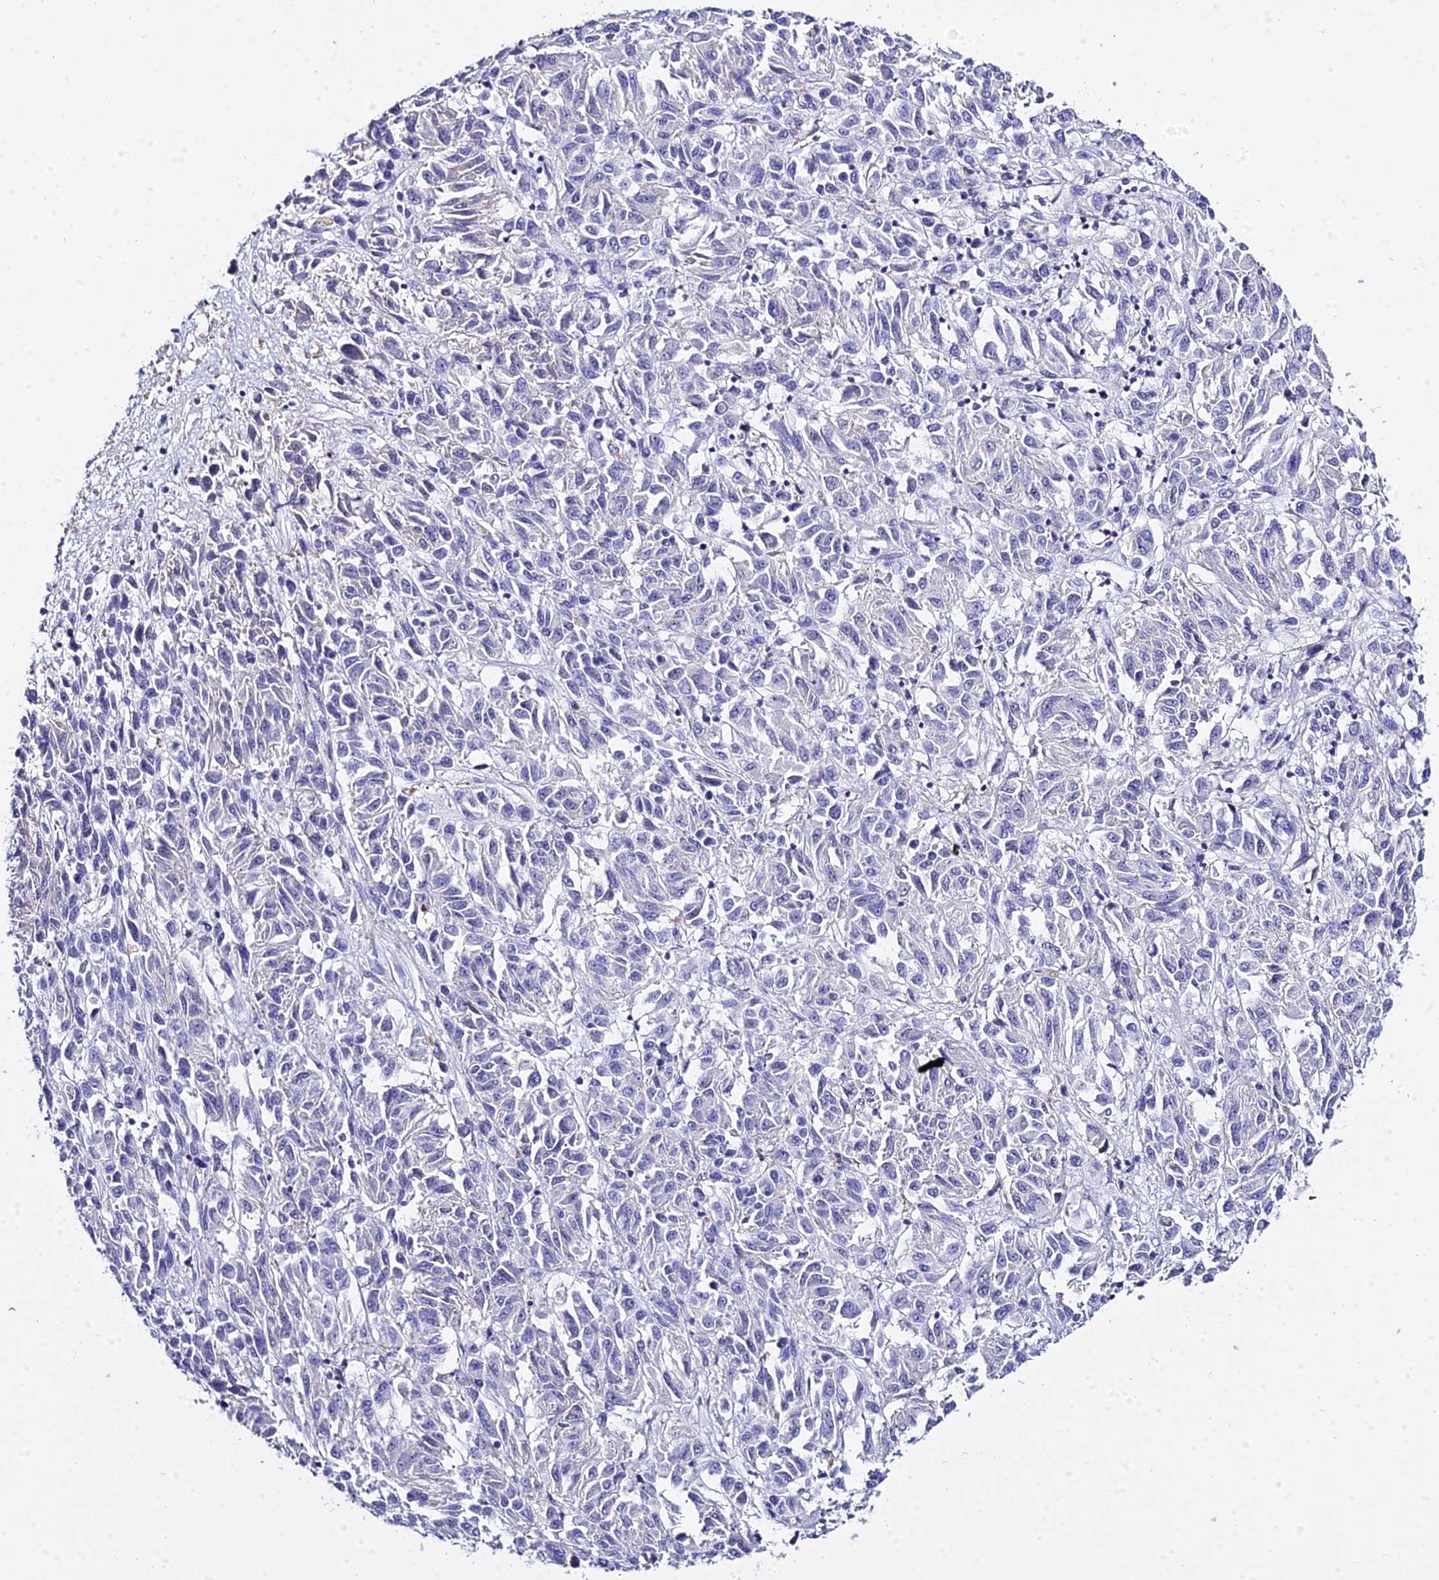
{"staining": {"intensity": "negative", "quantity": "none", "location": "none"}, "tissue": "melanoma", "cell_type": "Tumor cells", "image_type": "cancer", "snomed": [{"axis": "morphology", "description": "Malignant melanoma, Metastatic site"}, {"axis": "topography", "description": "Lung"}], "caption": "This micrograph is of malignant melanoma (metastatic site) stained with immunohistochemistry (IHC) to label a protein in brown with the nuclei are counter-stained blue. There is no staining in tumor cells. (Brightfield microscopy of DAB immunohistochemistry (IHC) at high magnification).", "gene": "ZNF628", "patient": {"sex": "male", "age": 64}}